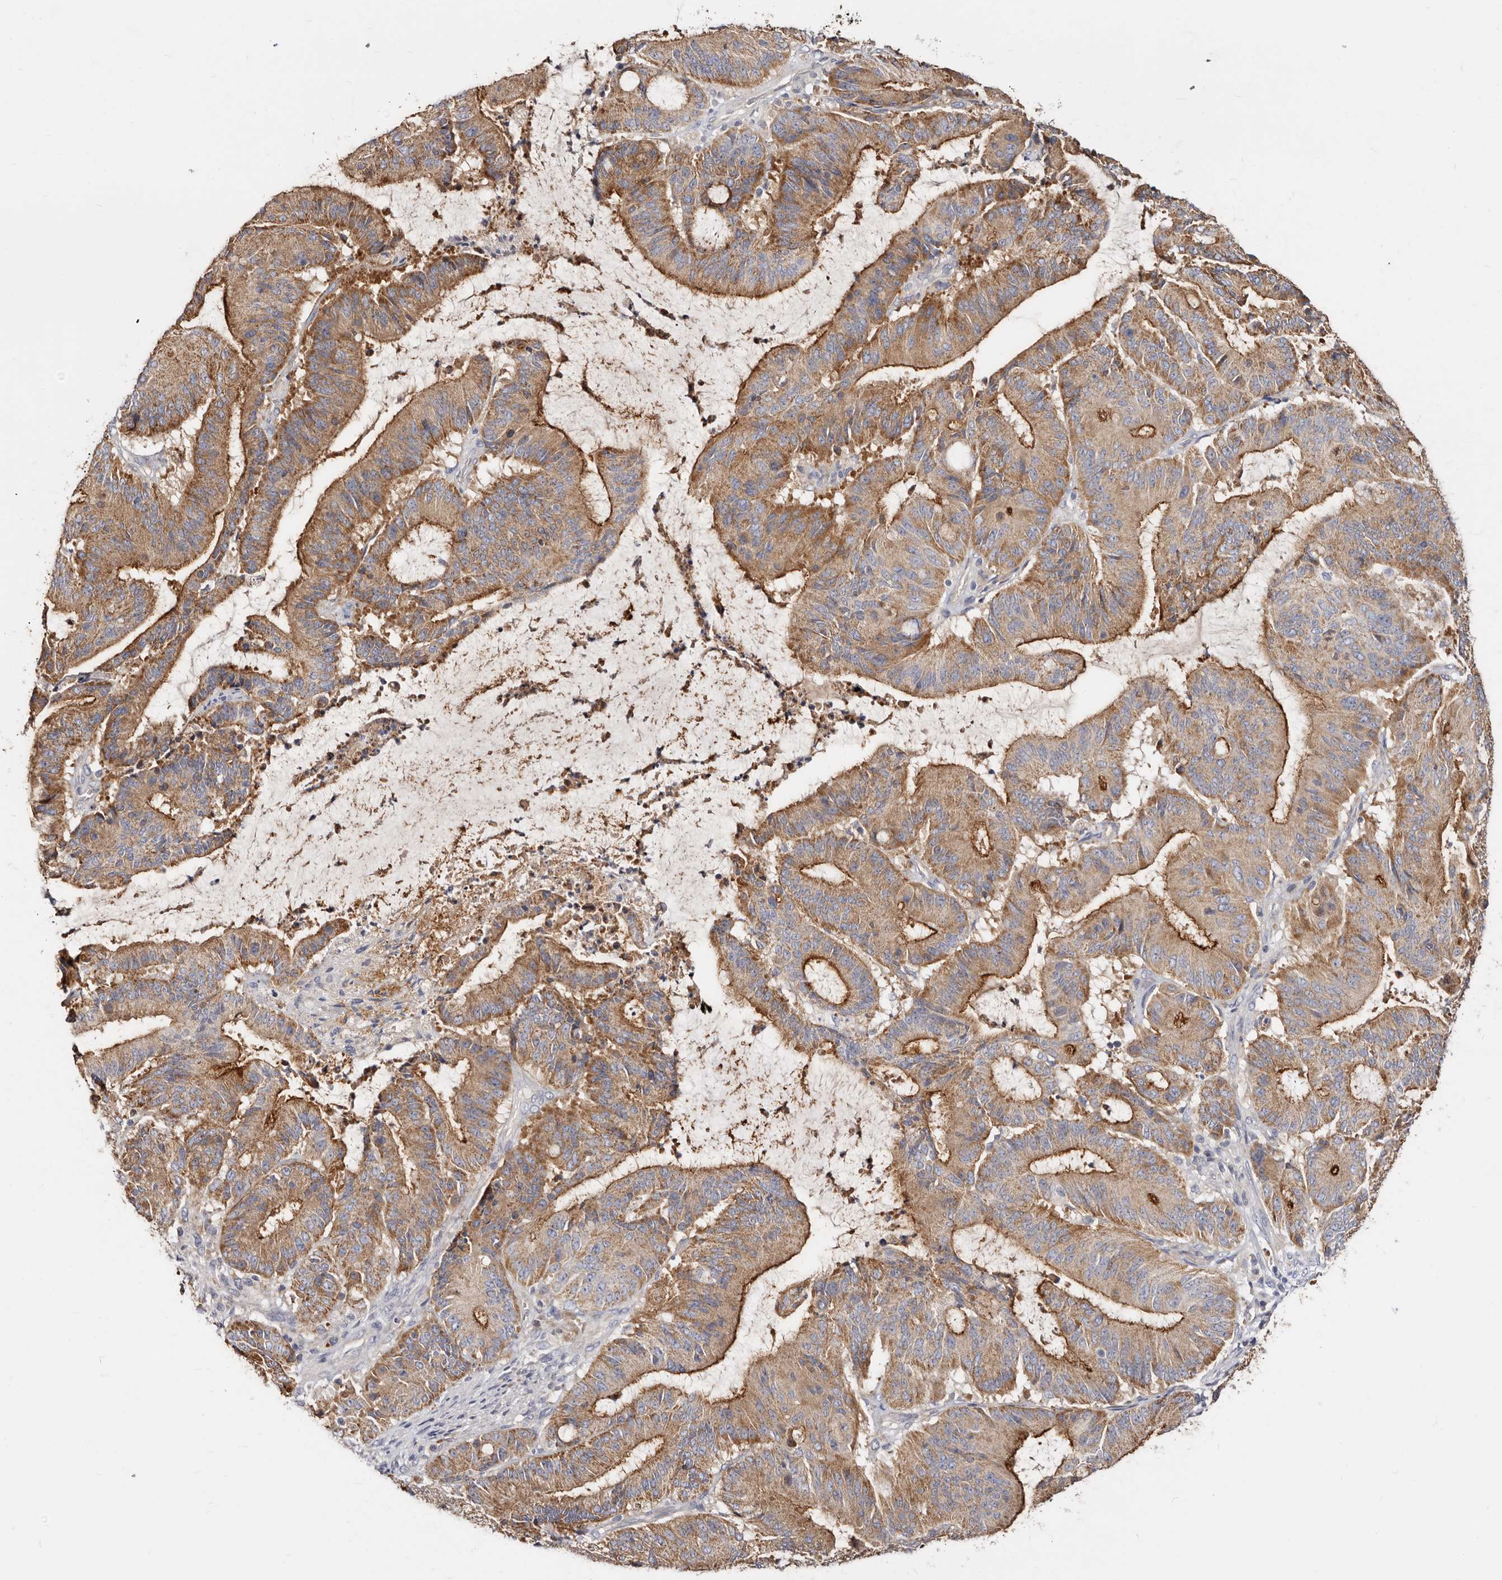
{"staining": {"intensity": "moderate", "quantity": ">75%", "location": "cytoplasmic/membranous"}, "tissue": "liver cancer", "cell_type": "Tumor cells", "image_type": "cancer", "snomed": [{"axis": "morphology", "description": "Normal tissue, NOS"}, {"axis": "morphology", "description": "Cholangiocarcinoma"}, {"axis": "topography", "description": "Liver"}, {"axis": "topography", "description": "Peripheral nerve tissue"}], "caption": "Immunohistochemistry histopathology image of neoplastic tissue: human liver cancer (cholangiocarcinoma) stained using immunohistochemistry exhibits medium levels of moderate protein expression localized specifically in the cytoplasmic/membranous of tumor cells, appearing as a cytoplasmic/membranous brown color.", "gene": "BAIAP2L1", "patient": {"sex": "female", "age": 73}}